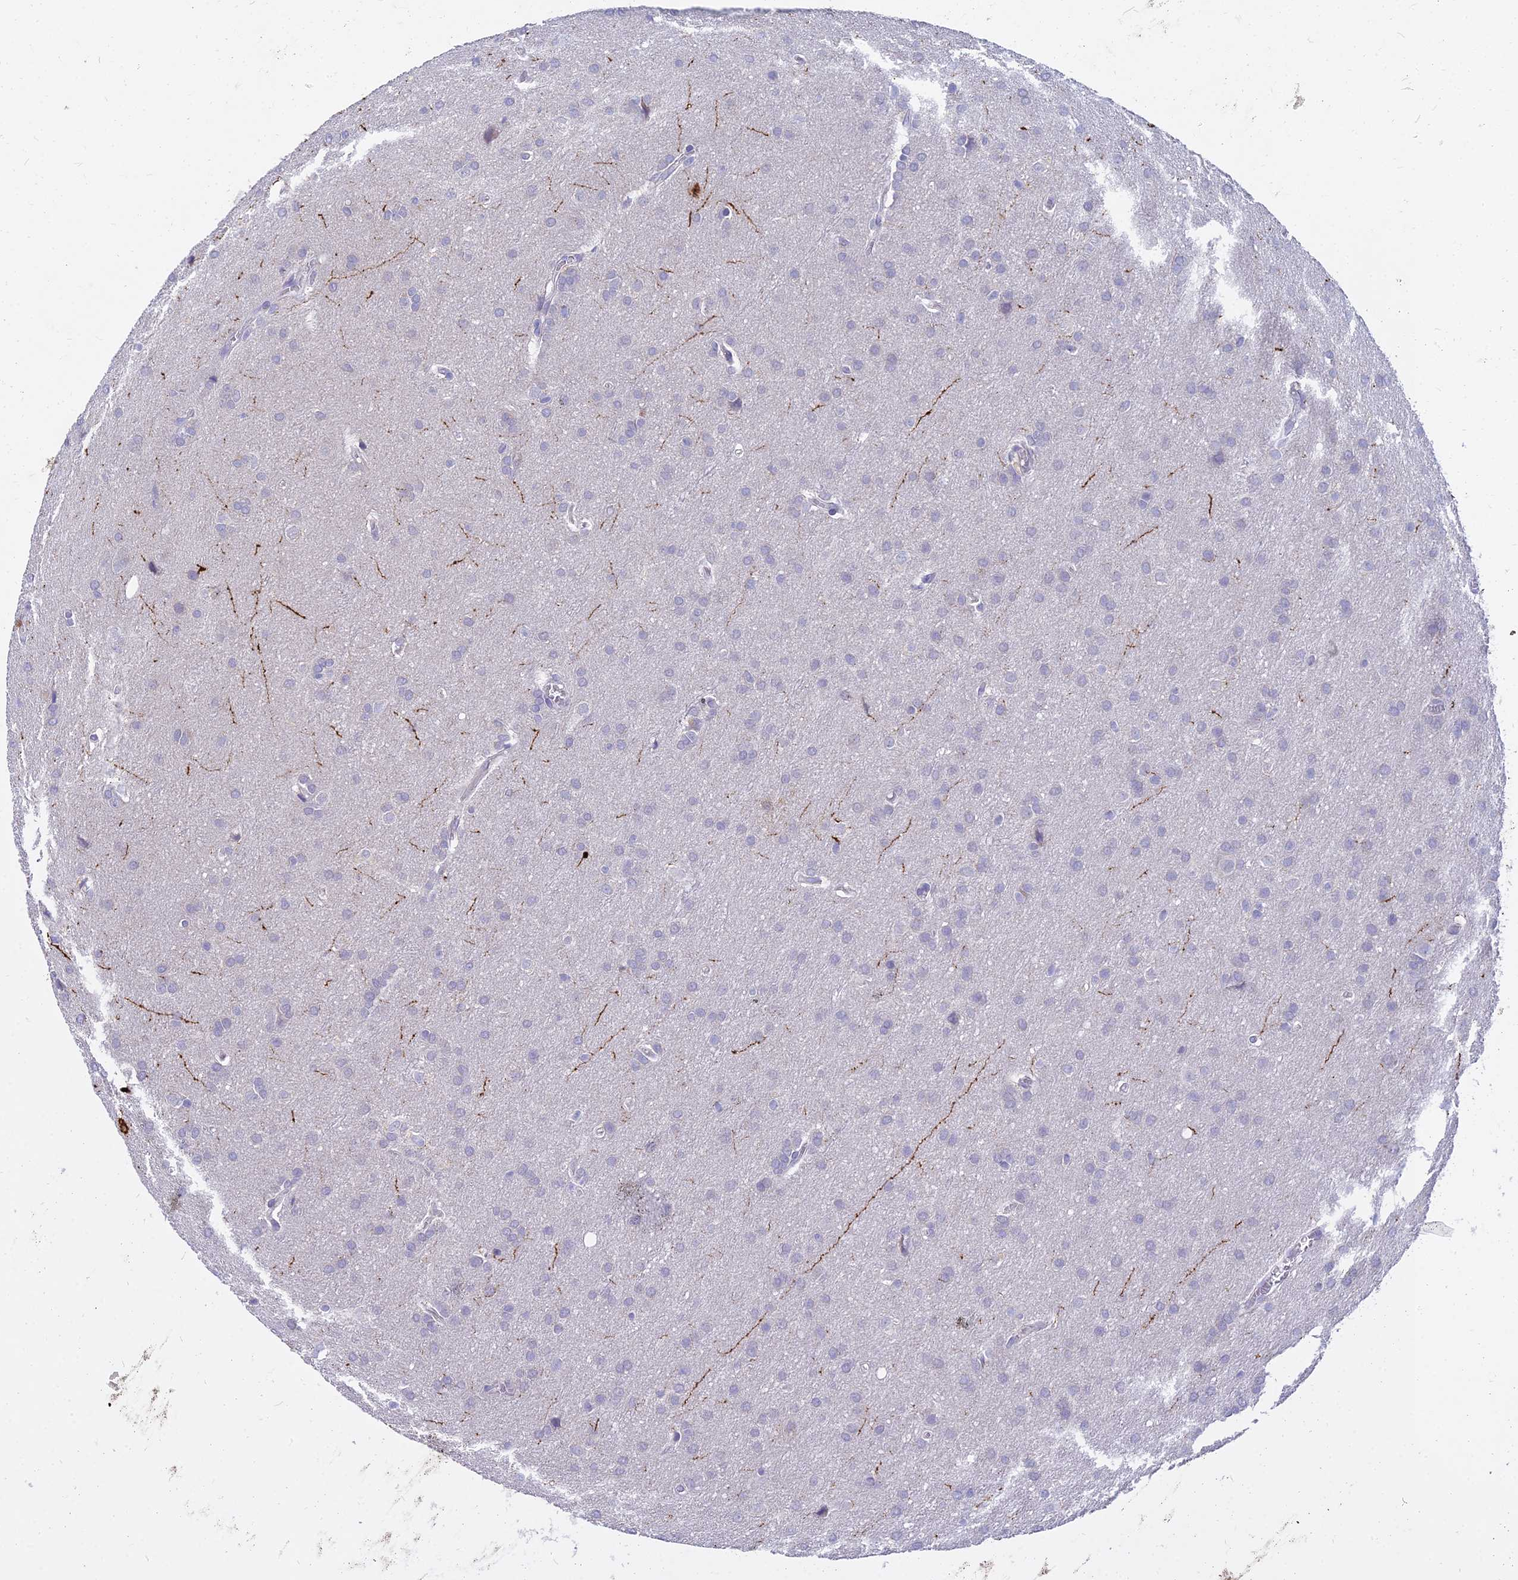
{"staining": {"intensity": "negative", "quantity": "none", "location": "none"}, "tissue": "glioma", "cell_type": "Tumor cells", "image_type": "cancer", "snomed": [{"axis": "morphology", "description": "Glioma, malignant, Low grade"}, {"axis": "topography", "description": "Brain"}], "caption": "Immunohistochemistry image of neoplastic tissue: human malignant low-grade glioma stained with DAB (3,3'-diaminobenzidine) demonstrates no significant protein expression in tumor cells.", "gene": "NPY", "patient": {"sex": "female", "age": 32}}